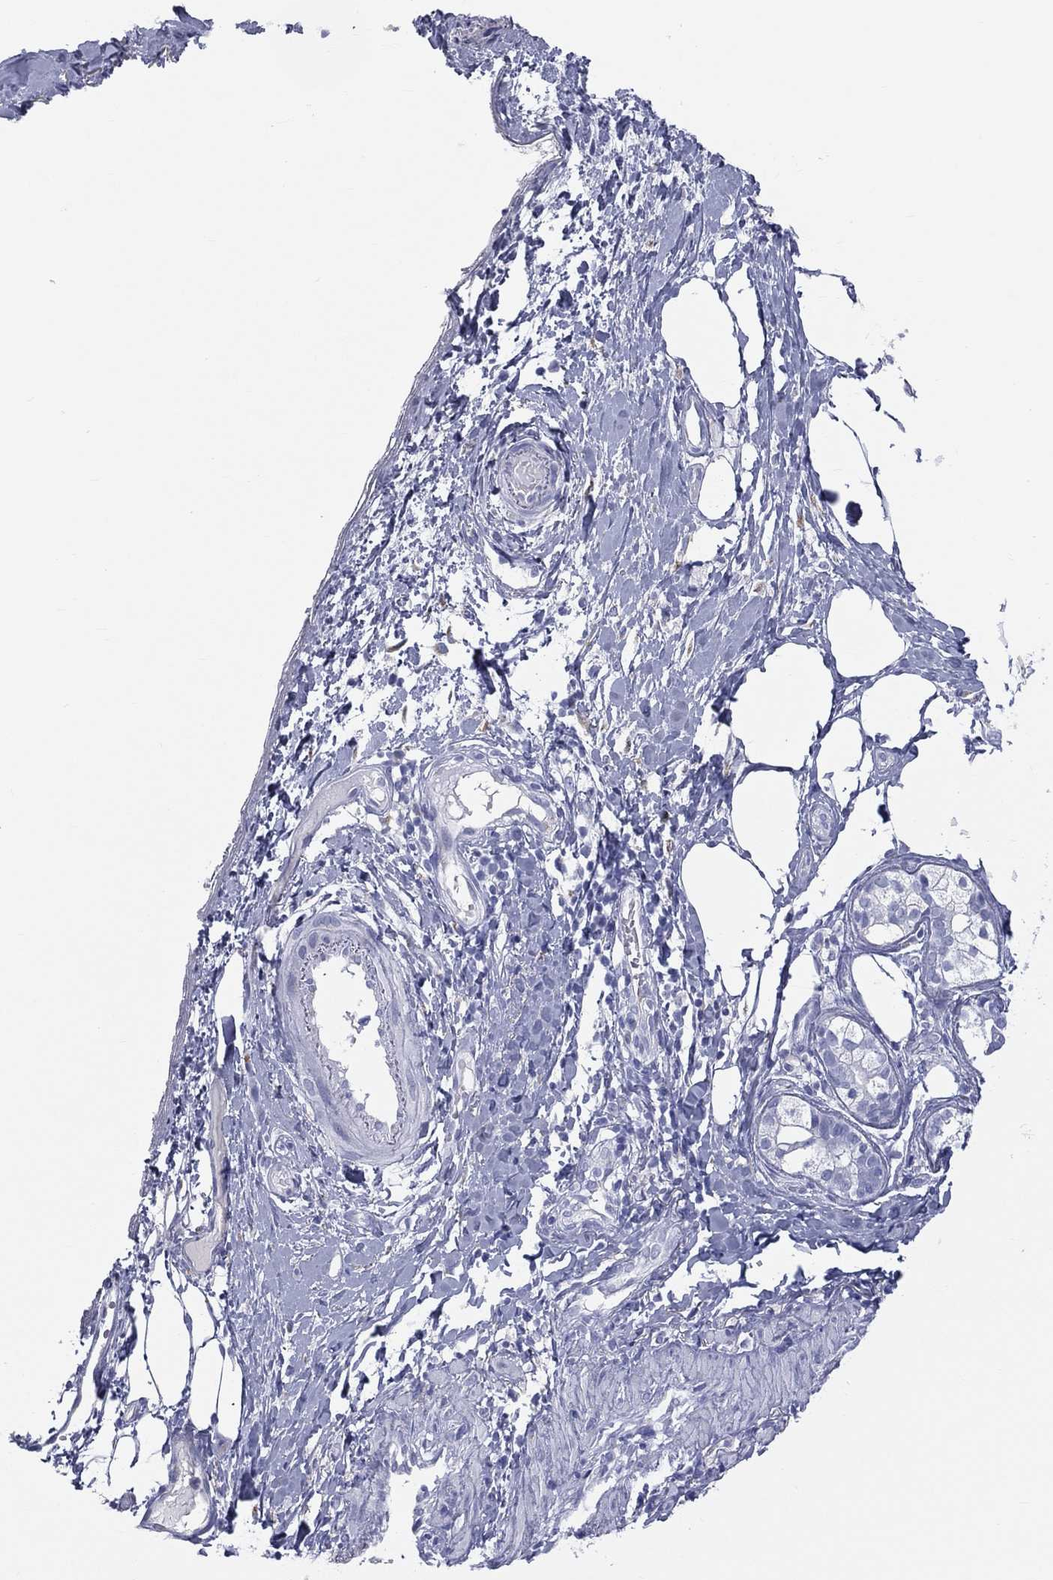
{"staining": {"intensity": "negative", "quantity": "none", "location": "none"}, "tissue": "skin cancer", "cell_type": "Tumor cells", "image_type": "cancer", "snomed": [{"axis": "morphology", "description": "Squamous cell carcinoma, NOS"}, {"axis": "topography", "description": "Skin"}, {"axis": "topography", "description": "Subcutis"}], "caption": "Human skin cancer (squamous cell carcinoma) stained for a protein using immunohistochemistry (IHC) exhibits no positivity in tumor cells.", "gene": "MLN", "patient": {"sex": "male", "age": 73}}